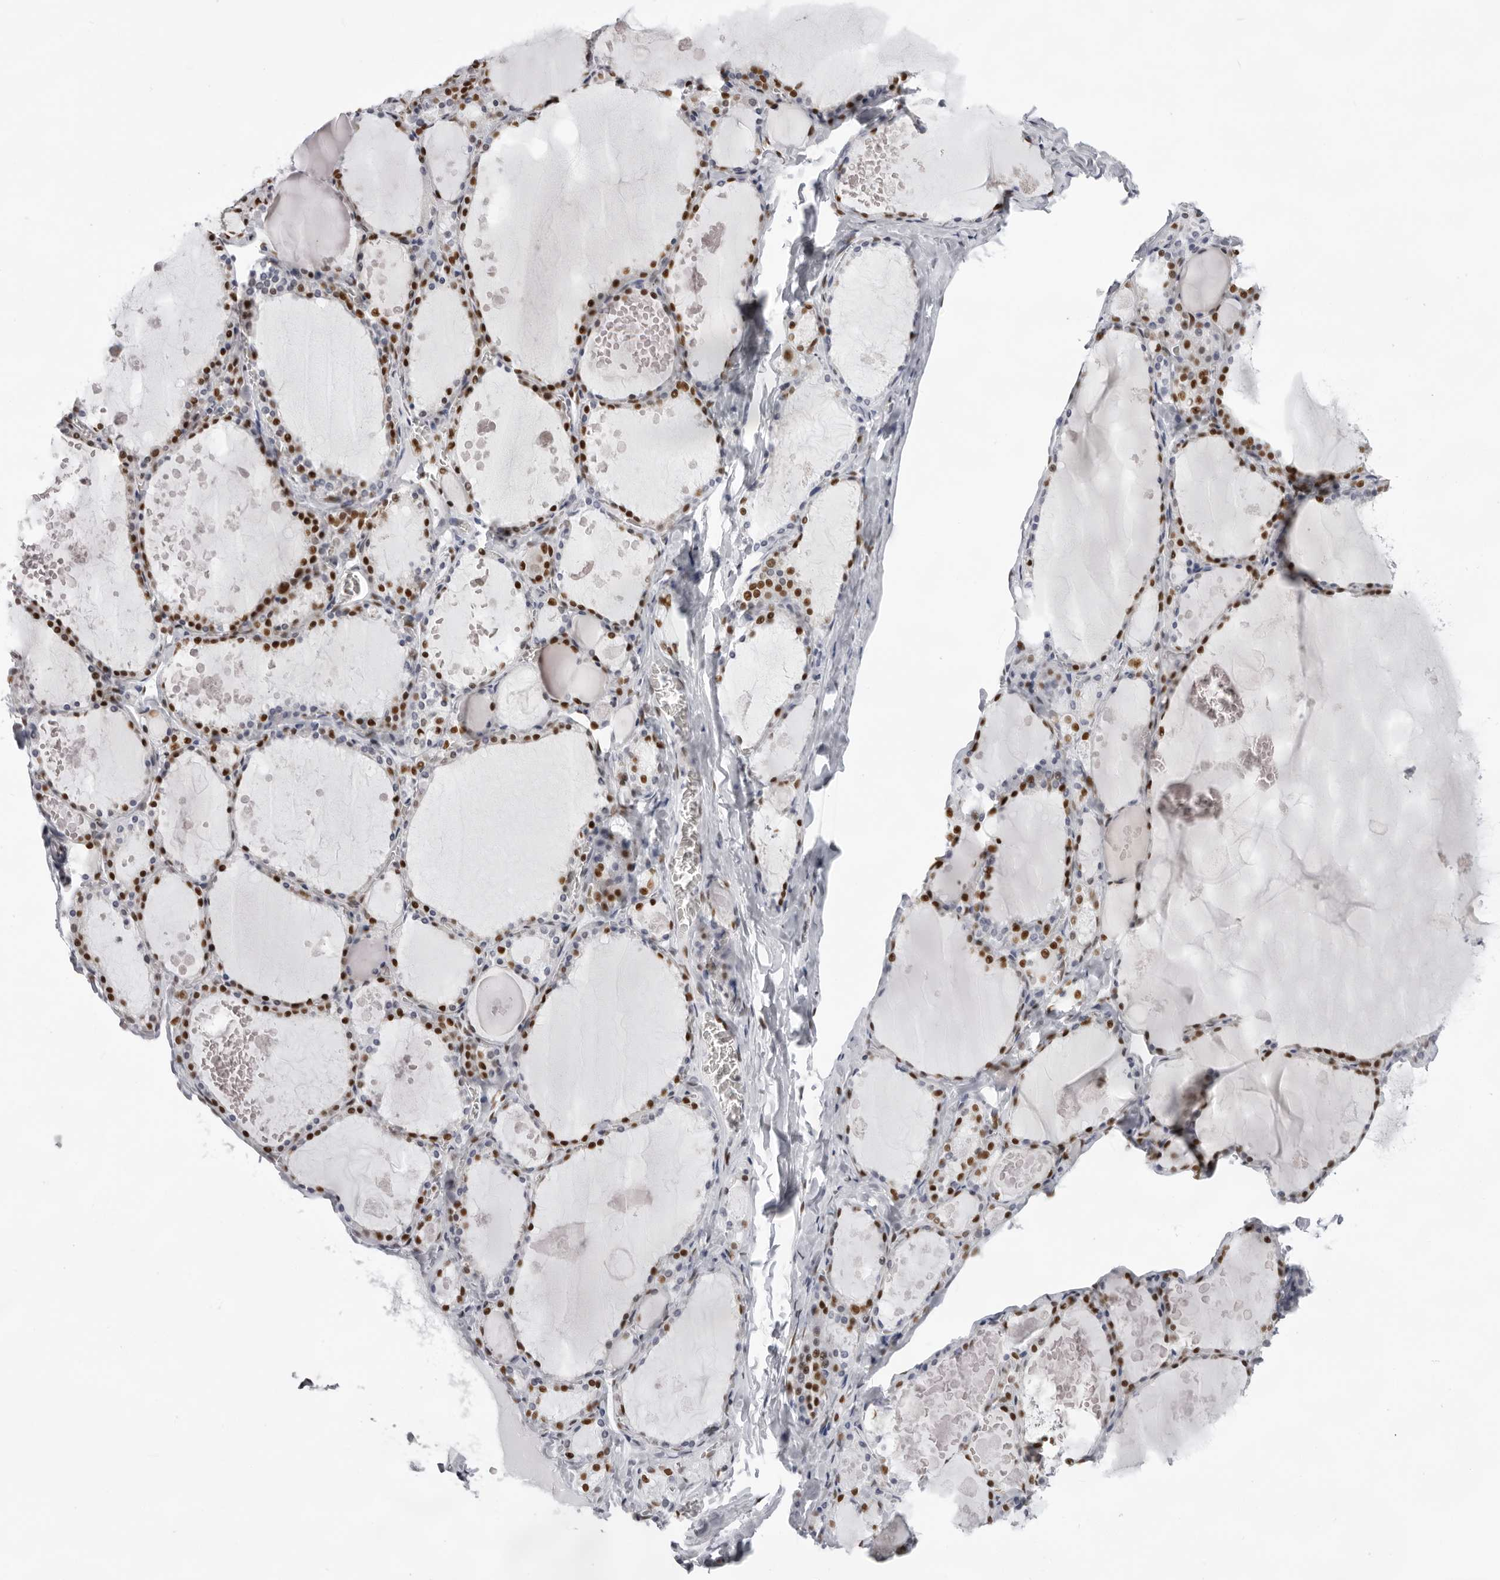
{"staining": {"intensity": "strong", "quantity": ">75%", "location": "nuclear"}, "tissue": "thyroid gland", "cell_type": "Glandular cells", "image_type": "normal", "snomed": [{"axis": "morphology", "description": "Normal tissue, NOS"}, {"axis": "topography", "description": "Thyroid gland"}], "caption": "Thyroid gland stained with a brown dye reveals strong nuclear positive expression in about >75% of glandular cells.", "gene": "IRF2BP2", "patient": {"sex": "male", "age": 56}}